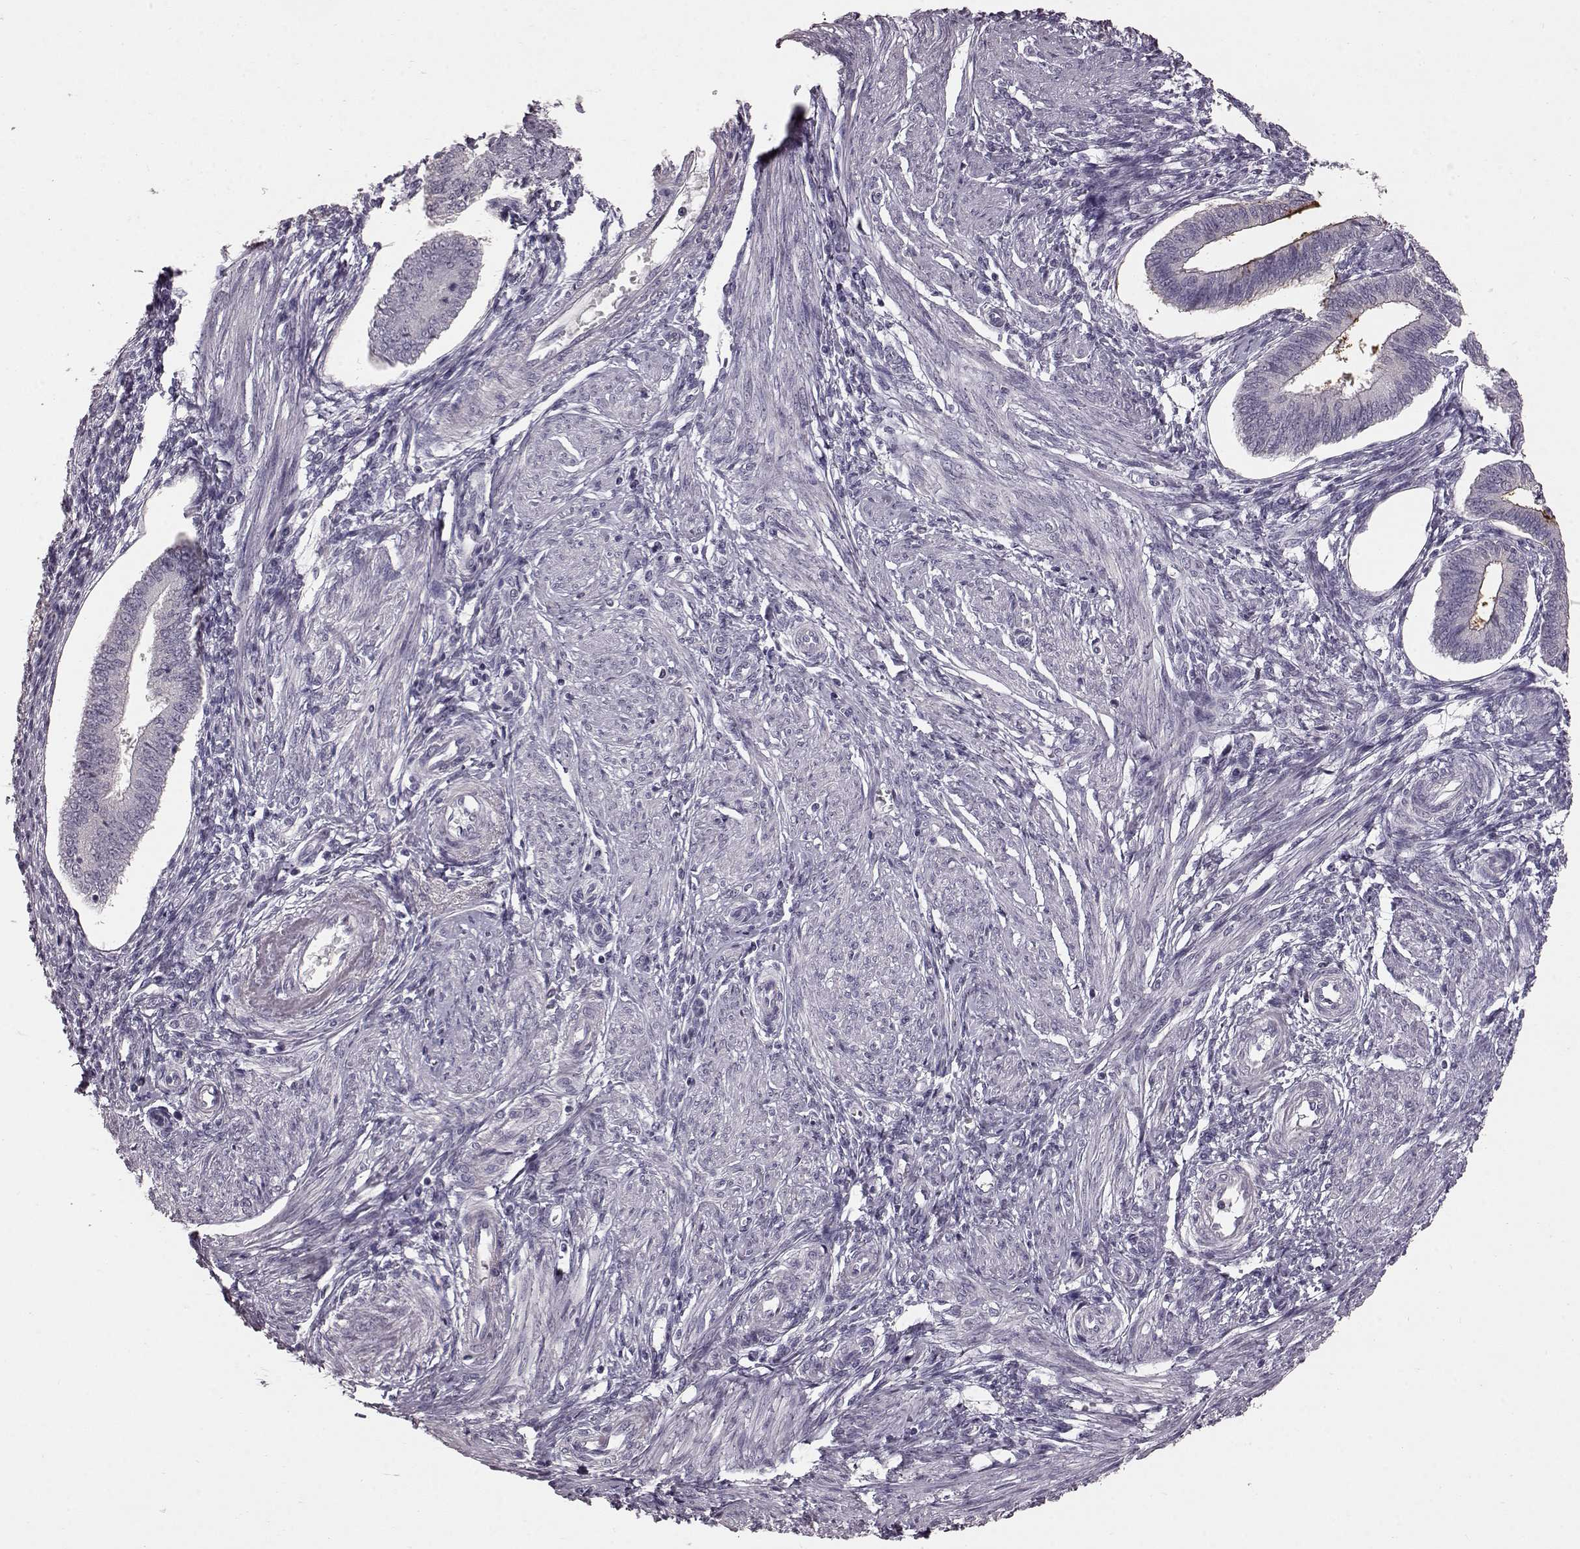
{"staining": {"intensity": "negative", "quantity": "none", "location": "none"}, "tissue": "endometrium", "cell_type": "Cells in endometrial stroma", "image_type": "normal", "snomed": [{"axis": "morphology", "description": "Normal tissue, NOS"}, {"axis": "topography", "description": "Endometrium"}], "caption": "This is an immunohistochemistry (IHC) image of unremarkable human endometrium. There is no expression in cells in endometrial stroma.", "gene": "FUT4", "patient": {"sex": "female", "age": 42}}